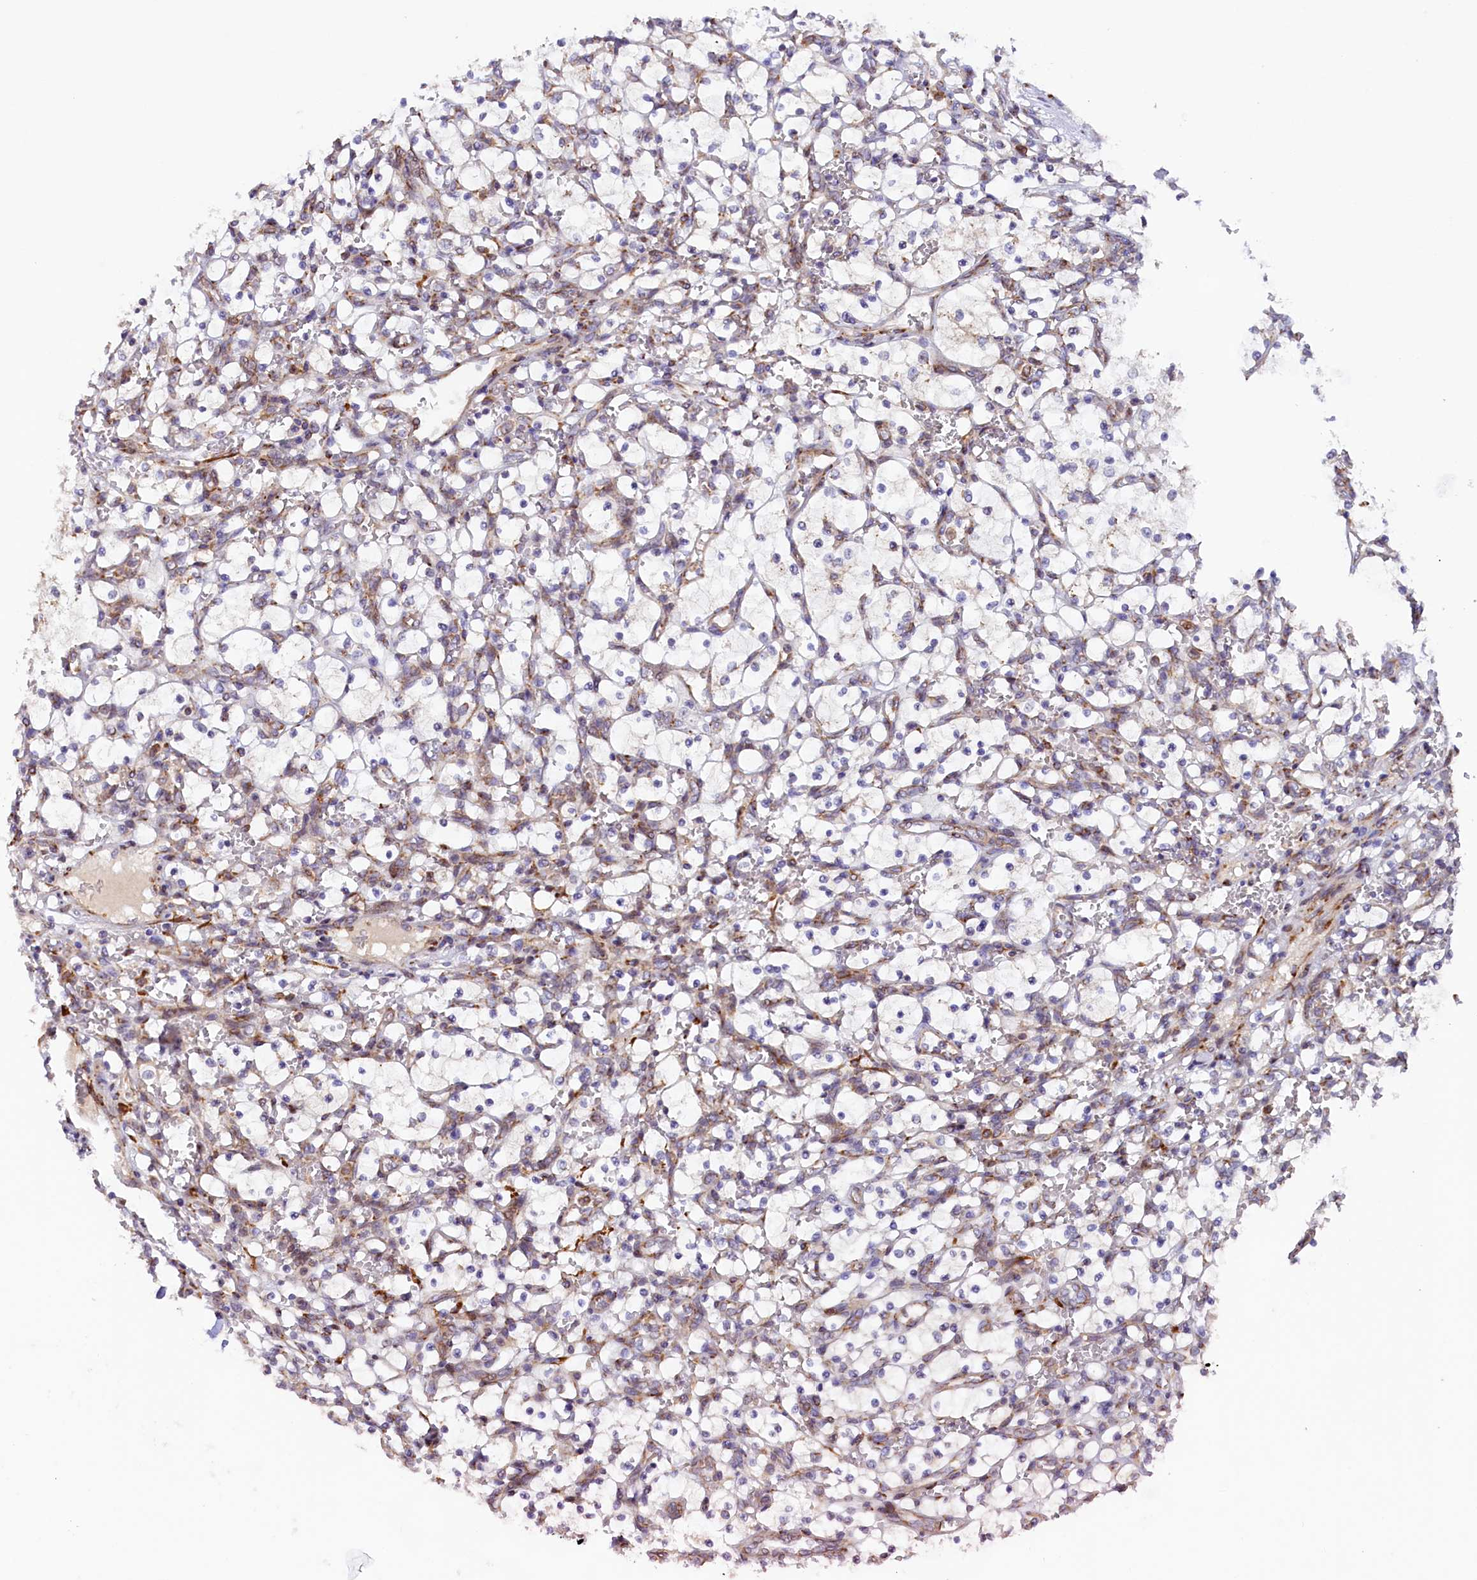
{"staining": {"intensity": "weak", "quantity": "<25%", "location": "cytoplasmic/membranous"}, "tissue": "renal cancer", "cell_type": "Tumor cells", "image_type": "cancer", "snomed": [{"axis": "morphology", "description": "Adenocarcinoma, NOS"}, {"axis": "topography", "description": "Kidney"}], "caption": "DAB immunohistochemical staining of human adenocarcinoma (renal) reveals no significant expression in tumor cells. (Brightfield microscopy of DAB immunohistochemistry at high magnification).", "gene": "SSC5D", "patient": {"sex": "female", "age": 69}}